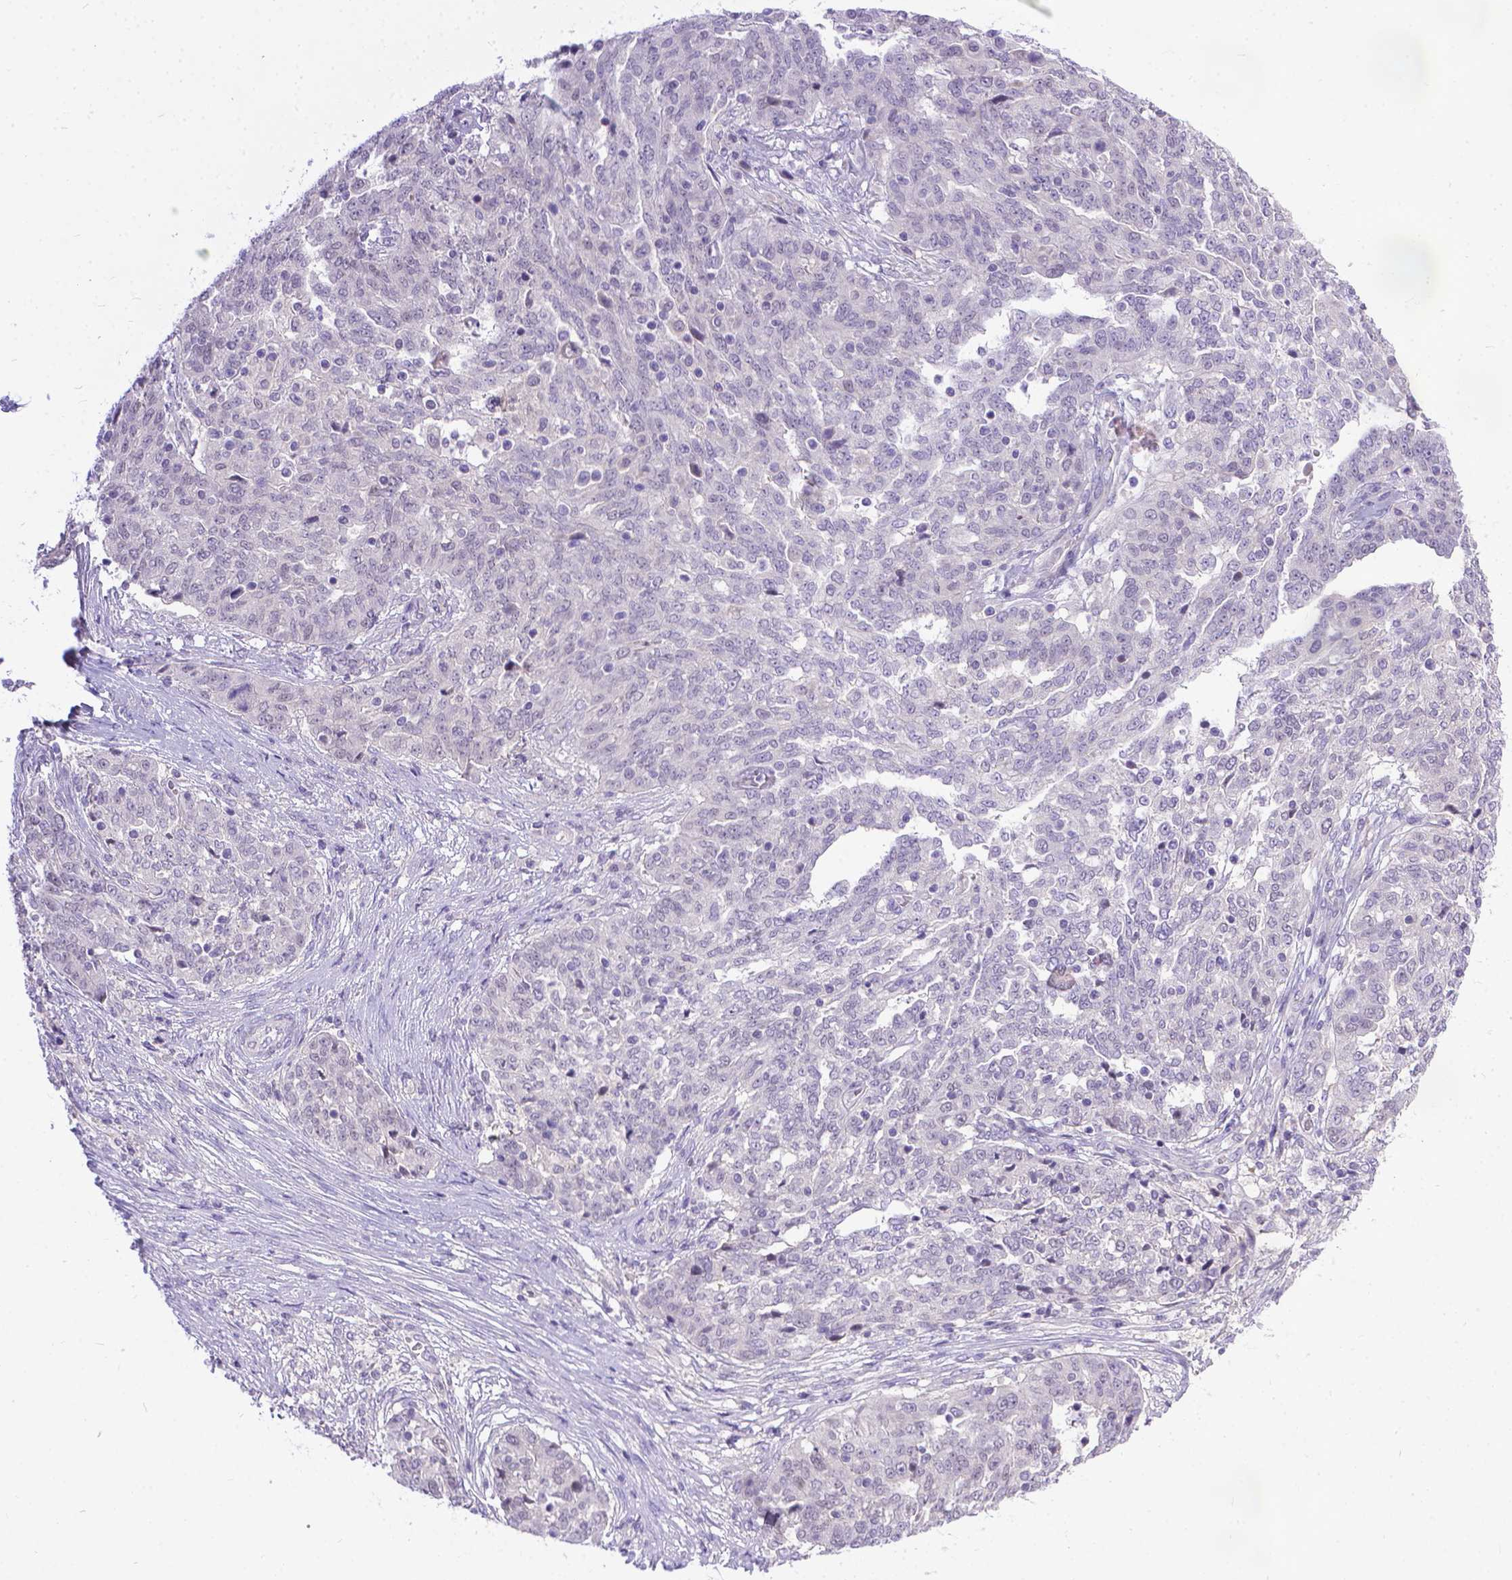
{"staining": {"intensity": "negative", "quantity": "none", "location": "none"}, "tissue": "ovarian cancer", "cell_type": "Tumor cells", "image_type": "cancer", "snomed": [{"axis": "morphology", "description": "Cystadenocarcinoma, serous, NOS"}, {"axis": "topography", "description": "Ovary"}], "caption": "High magnification brightfield microscopy of ovarian cancer stained with DAB (3,3'-diaminobenzidine) (brown) and counterstained with hematoxylin (blue): tumor cells show no significant staining.", "gene": "TTLL6", "patient": {"sex": "female", "age": 67}}